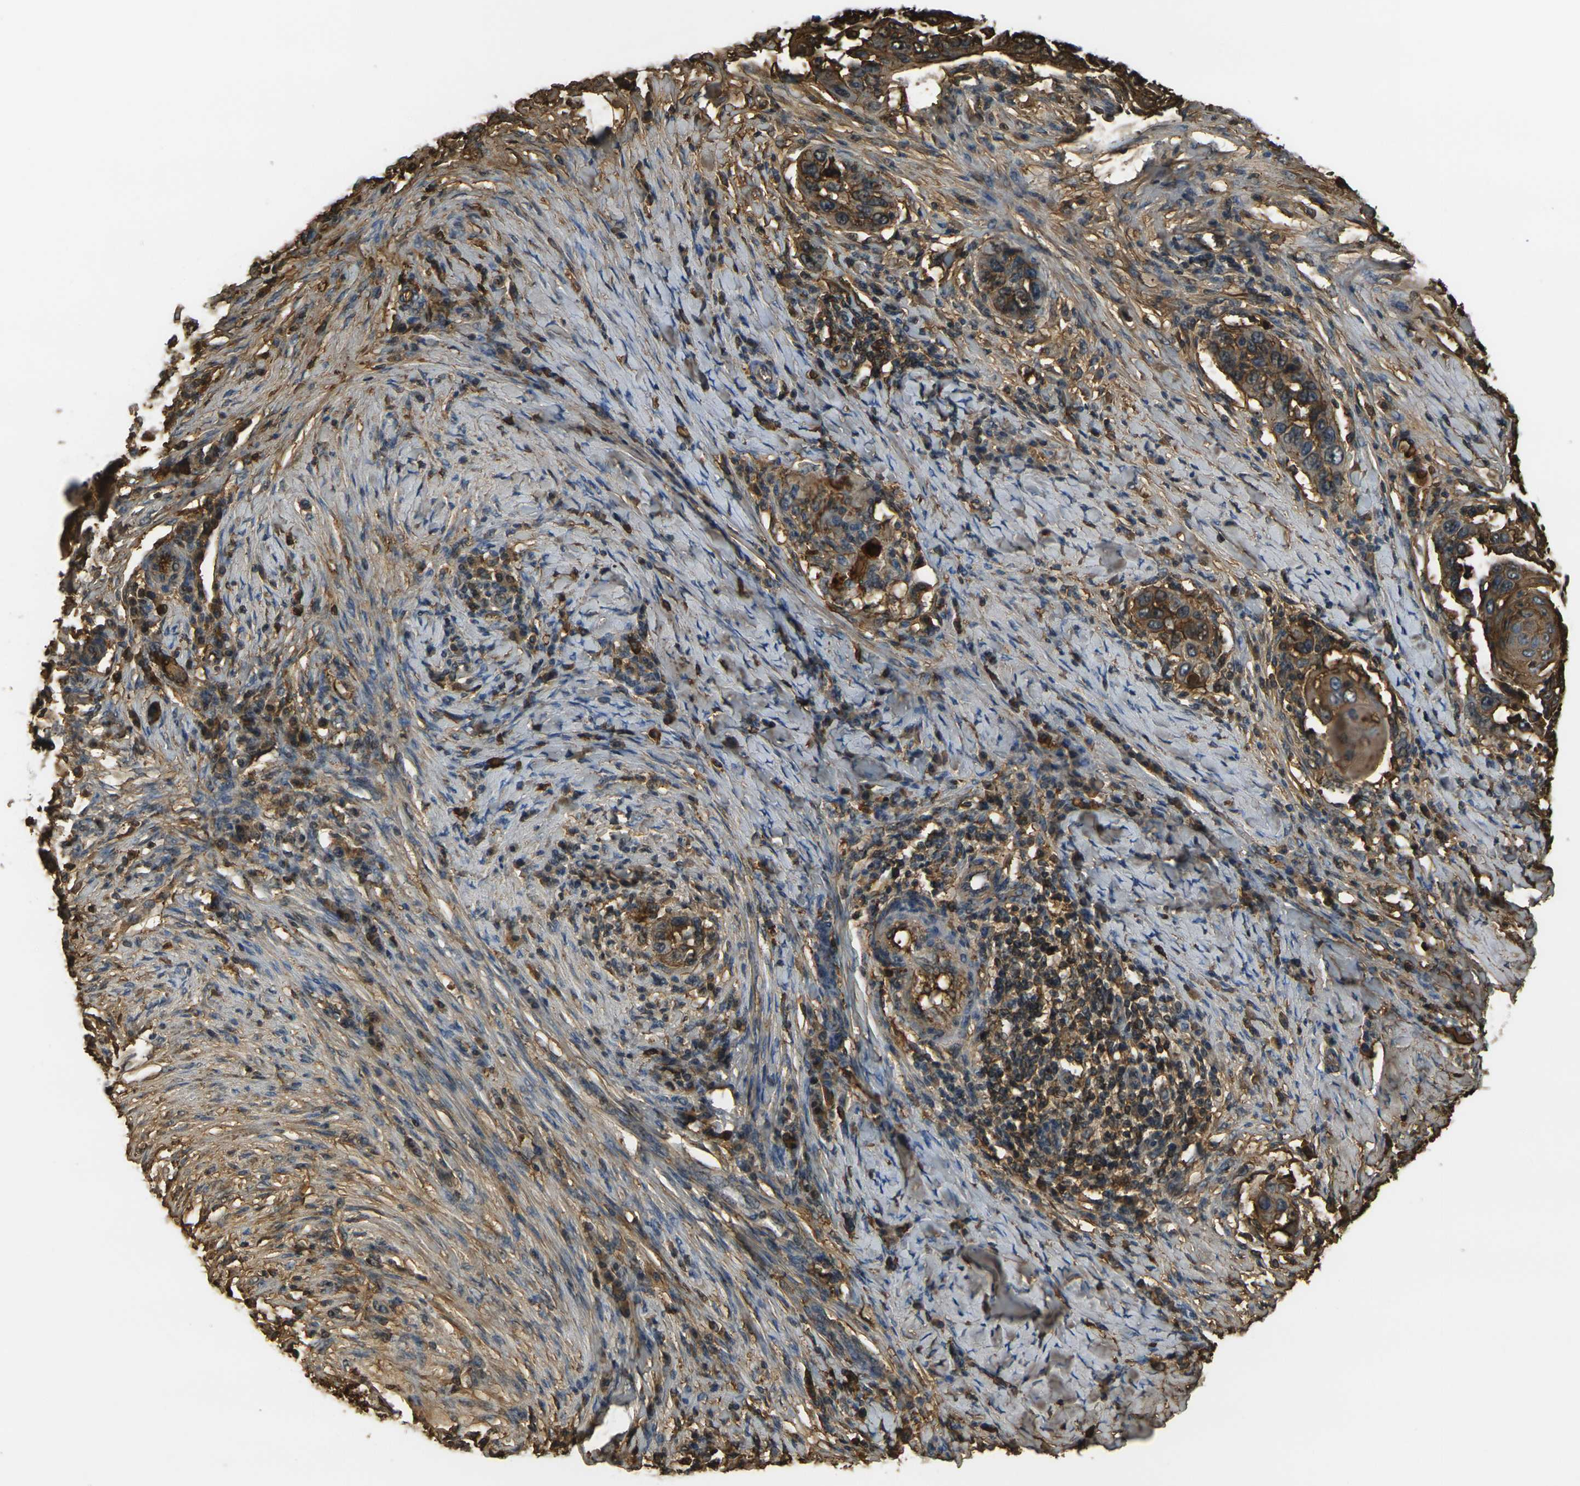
{"staining": {"intensity": "moderate", "quantity": ">75%", "location": "cytoplasmic/membranous"}, "tissue": "skin cancer", "cell_type": "Tumor cells", "image_type": "cancer", "snomed": [{"axis": "morphology", "description": "Squamous cell carcinoma, NOS"}, {"axis": "topography", "description": "Skin"}], "caption": "Tumor cells exhibit moderate cytoplasmic/membranous positivity in approximately >75% of cells in squamous cell carcinoma (skin). (Stains: DAB (3,3'-diaminobenzidine) in brown, nuclei in blue, Microscopy: brightfield microscopy at high magnification).", "gene": "PLCD1", "patient": {"sex": "female", "age": 44}}